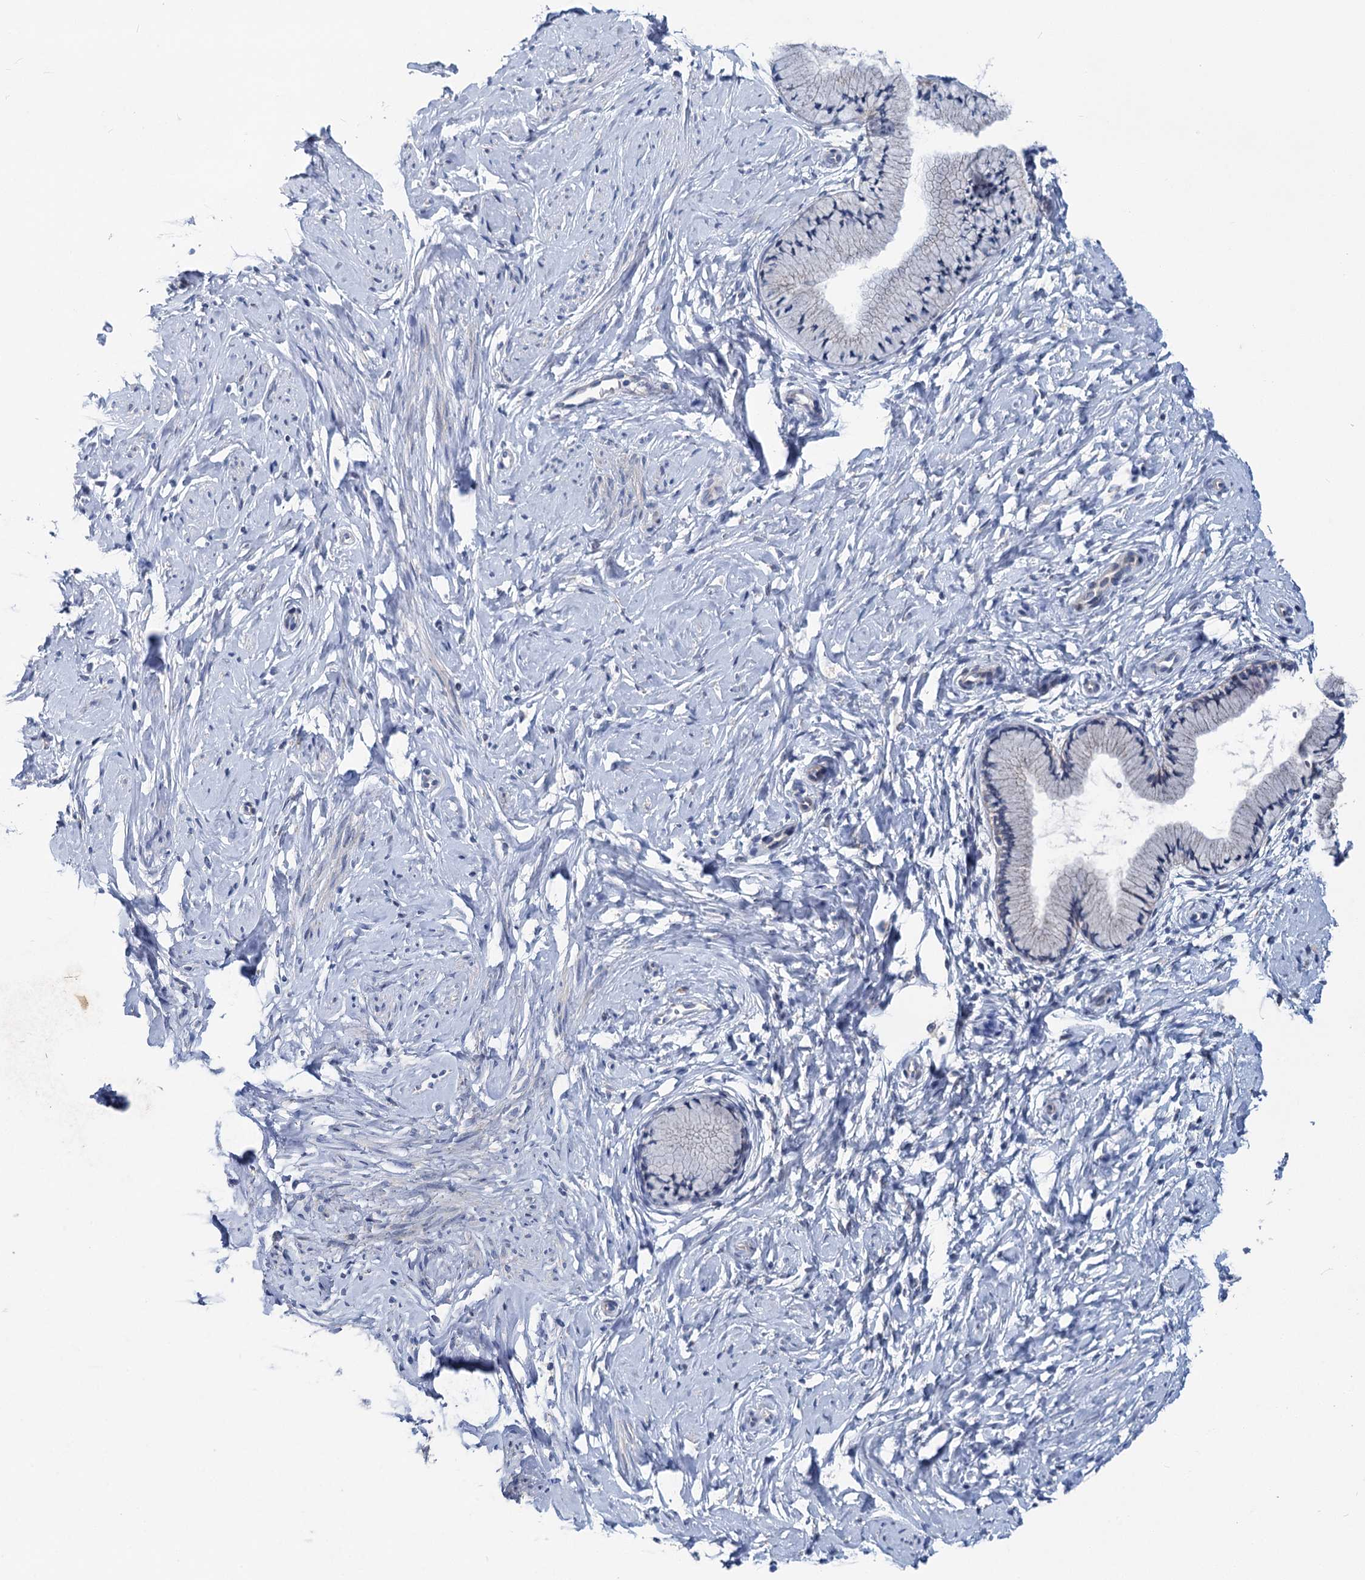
{"staining": {"intensity": "negative", "quantity": "none", "location": "none"}, "tissue": "cervix", "cell_type": "Glandular cells", "image_type": "normal", "snomed": [{"axis": "morphology", "description": "Normal tissue, NOS"}, {"axis": "topography", "description": "Cervix"}], "caption": "This is an immunohistochemistry (IHC) histopathology image of benign human cervix. There is no positivity in glandular cells.", "gene": "CHDH", "patient": {"sex": "female", "age": 33}}